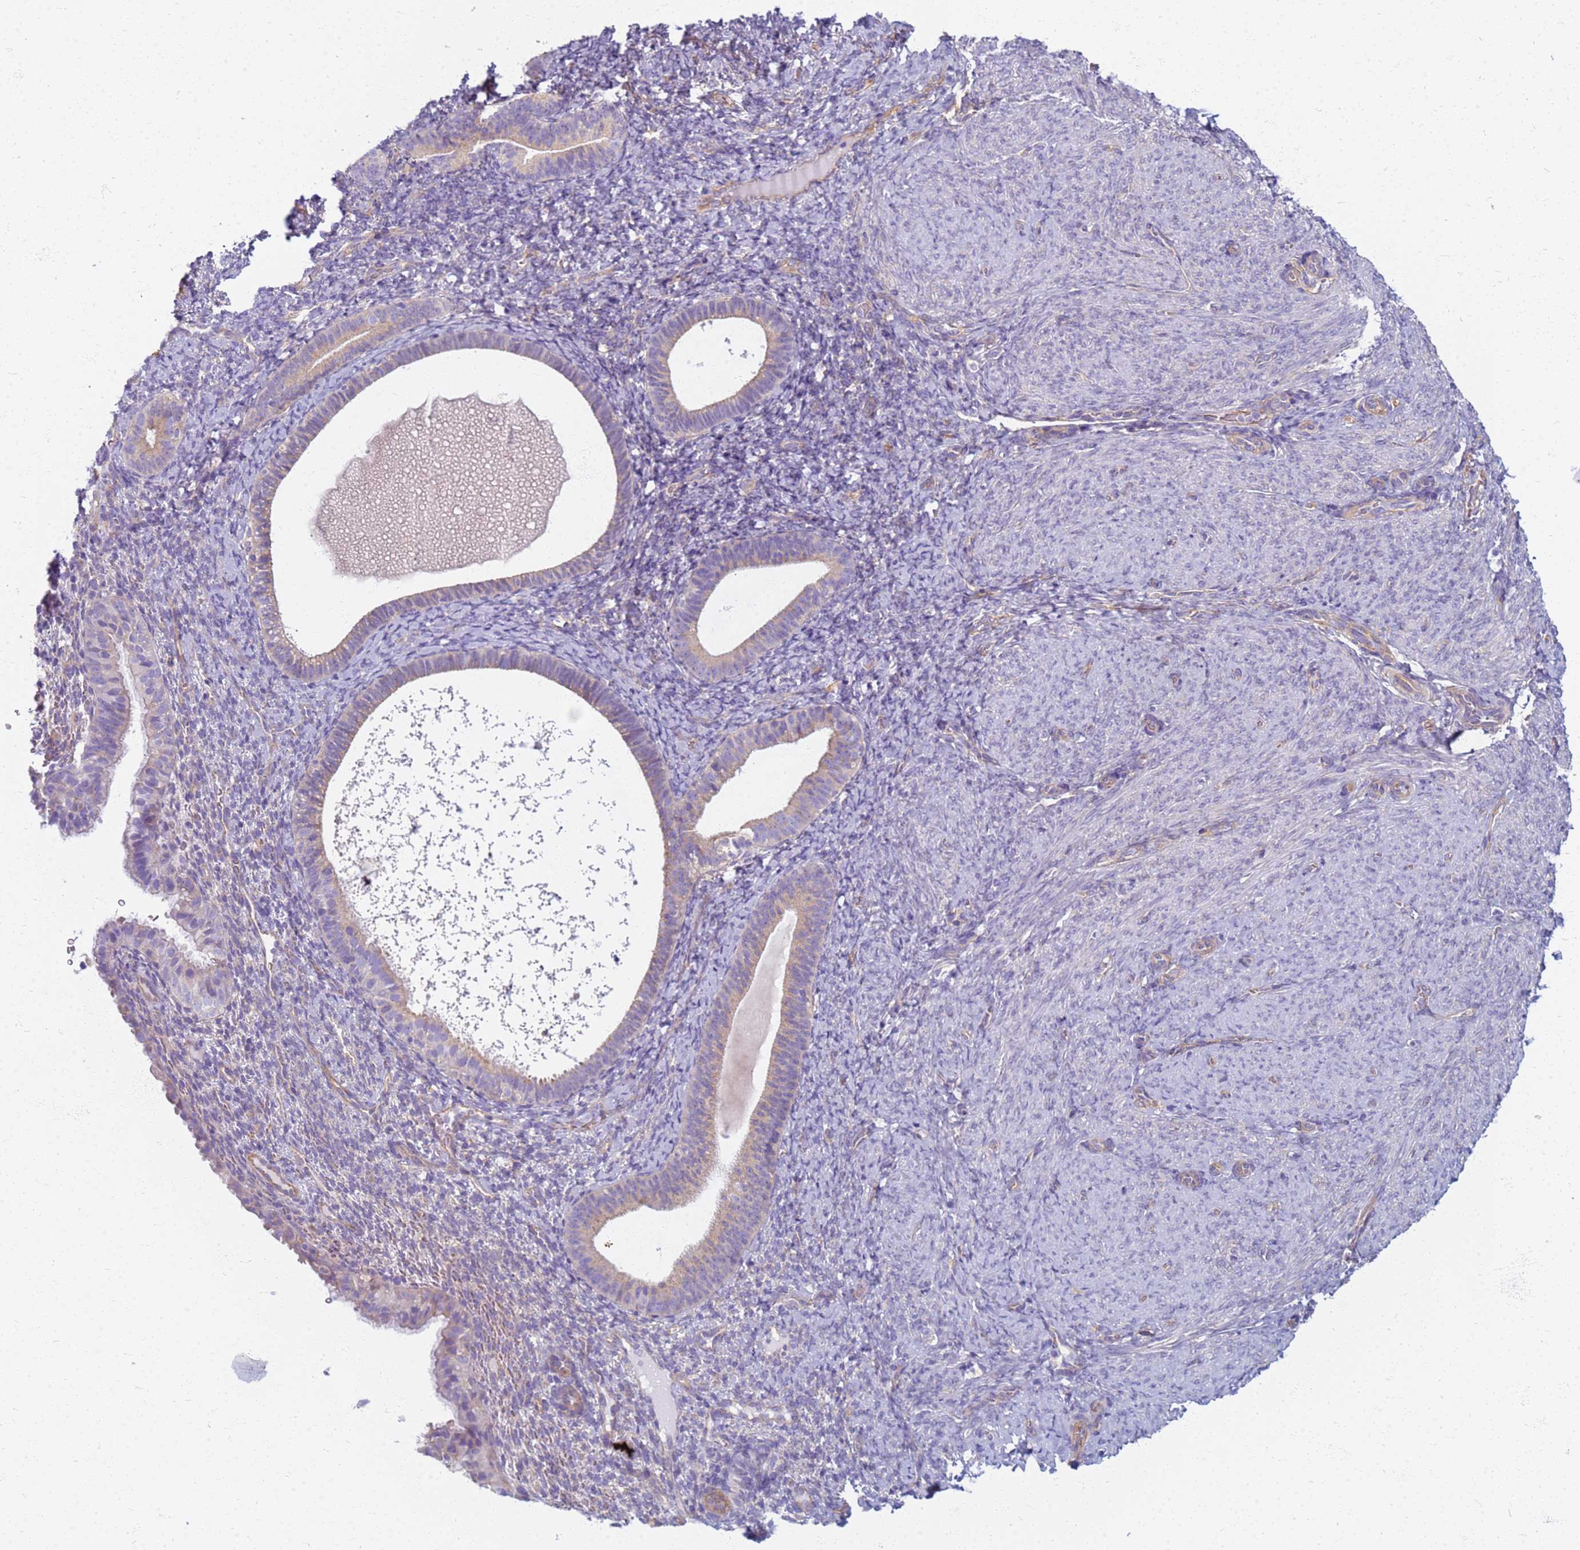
{"staining": {"intensity": "negative", "quantity": "none", "location": "none"}, "tissue": "endometrium", "cell_type": "Cells in endometrial stroma", "image_type": "normal", "snomed": [{"axis": "morphology", "description": "Normal tissue, NOS"}, {"axis": "topography", "description": "Endometrium"}], "caption": "The image reveals no staining of cells in endometrial stroma in benign endometrium. (Stains: DAB (3,3'-diaminobenzidine) IHC with hematoxylin counter stain, Microscopy: brightfield microscopy at high magnification).", "gene": "EEA1", "patient": {"sex": "female", "age": 65}}